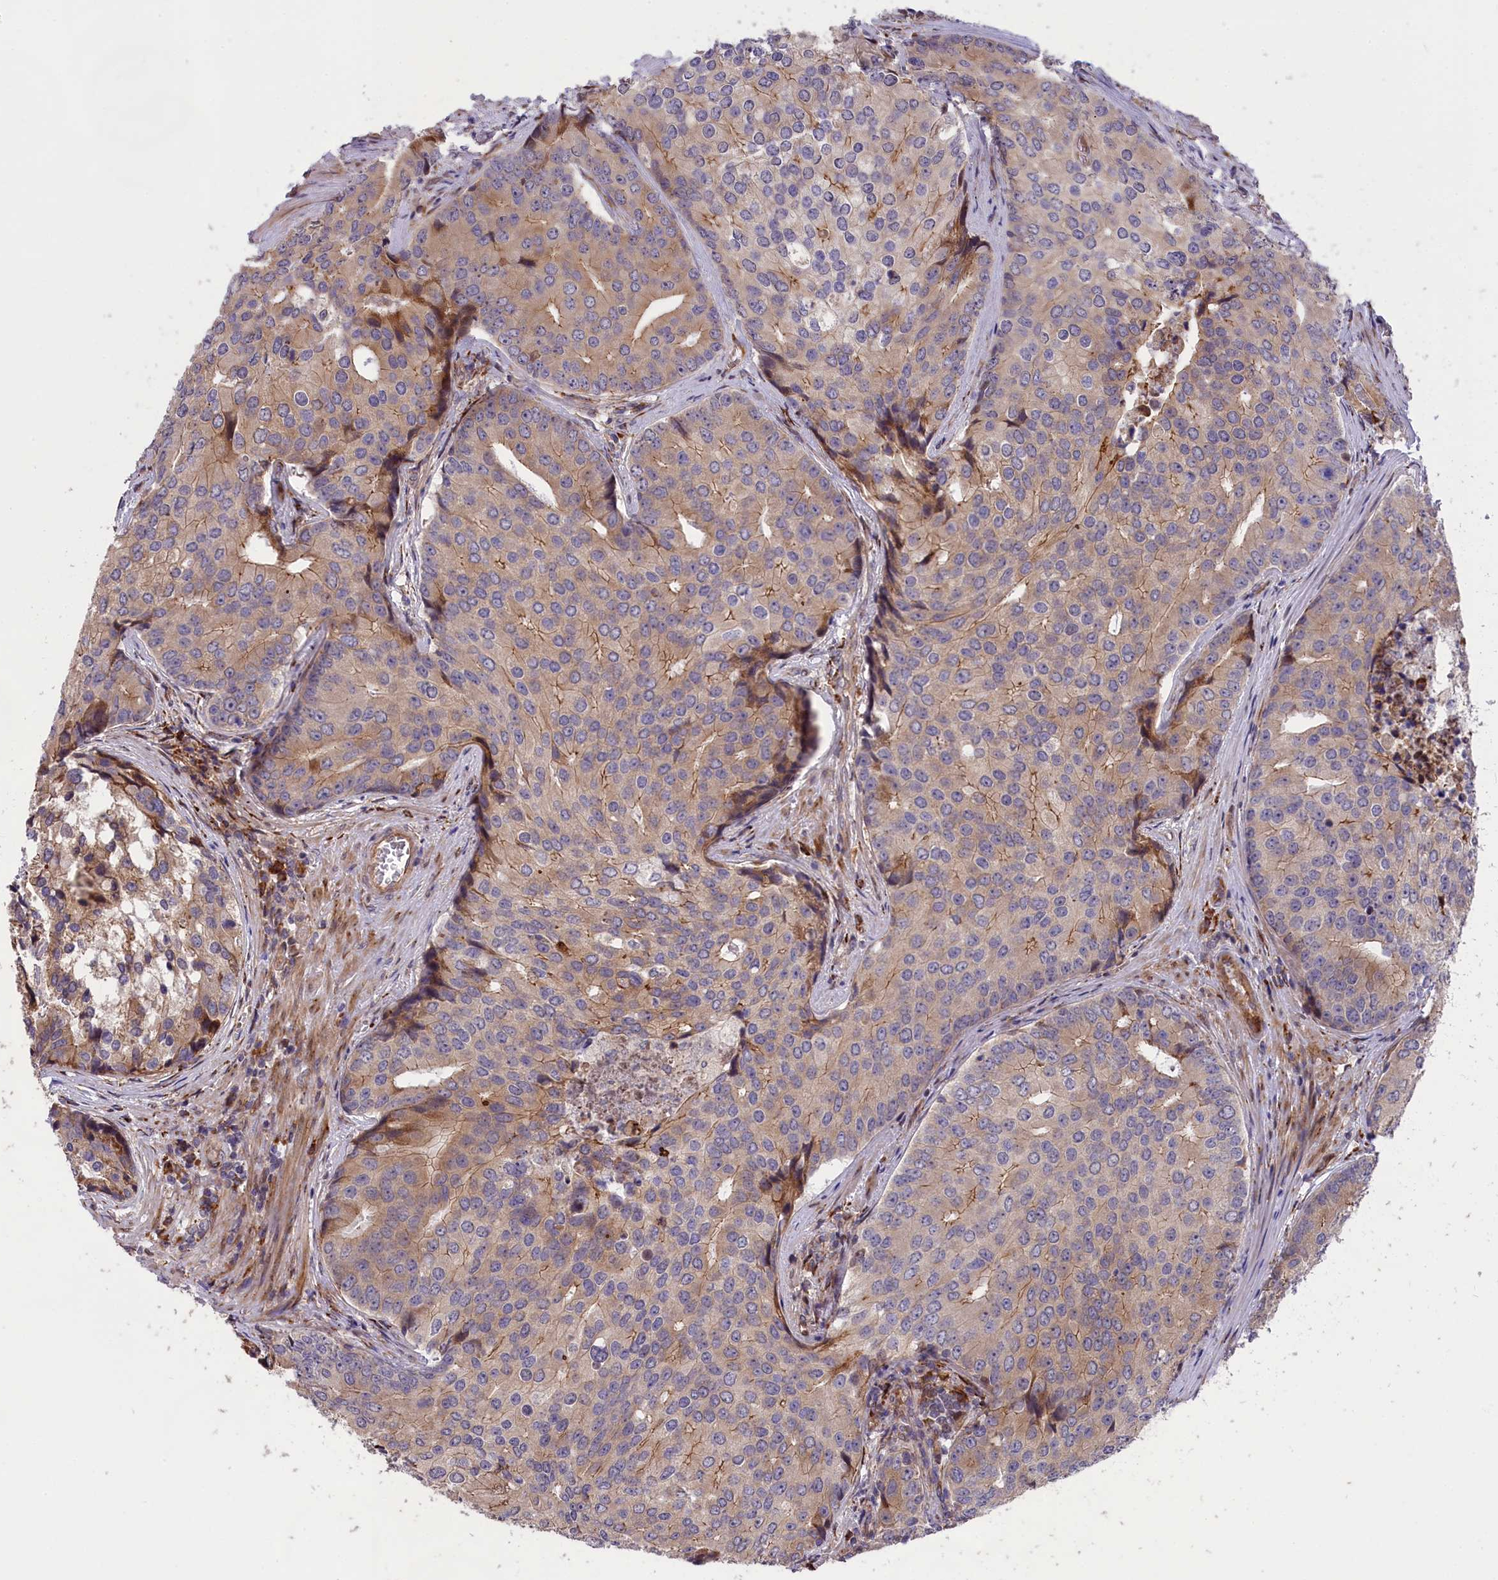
{"staining": {"intensity": "moderate", "quantity": "25%-75%", "location": "cytoplasmic/membranous"}, "tissue": "prostate cancer", "cell_type": "Tumor cells", "image_type": "cancer", "snomed": [{"axis": "morphology", "description": "Adenocarcinoma, High grade"}, {"axis": "topography", "description": "Prostate"}], "caption": "An immunohistochemistry (IHC) micrograph of tumor tissue is shown. Protein staining in brown labels moderate cytoplasmic/membranous positivity in prostate cancer (adenocarcinoma (high-grade)) within tumor cells.", "gene": "DDX60L", "patient": {"sex": "male", "age": 62}}